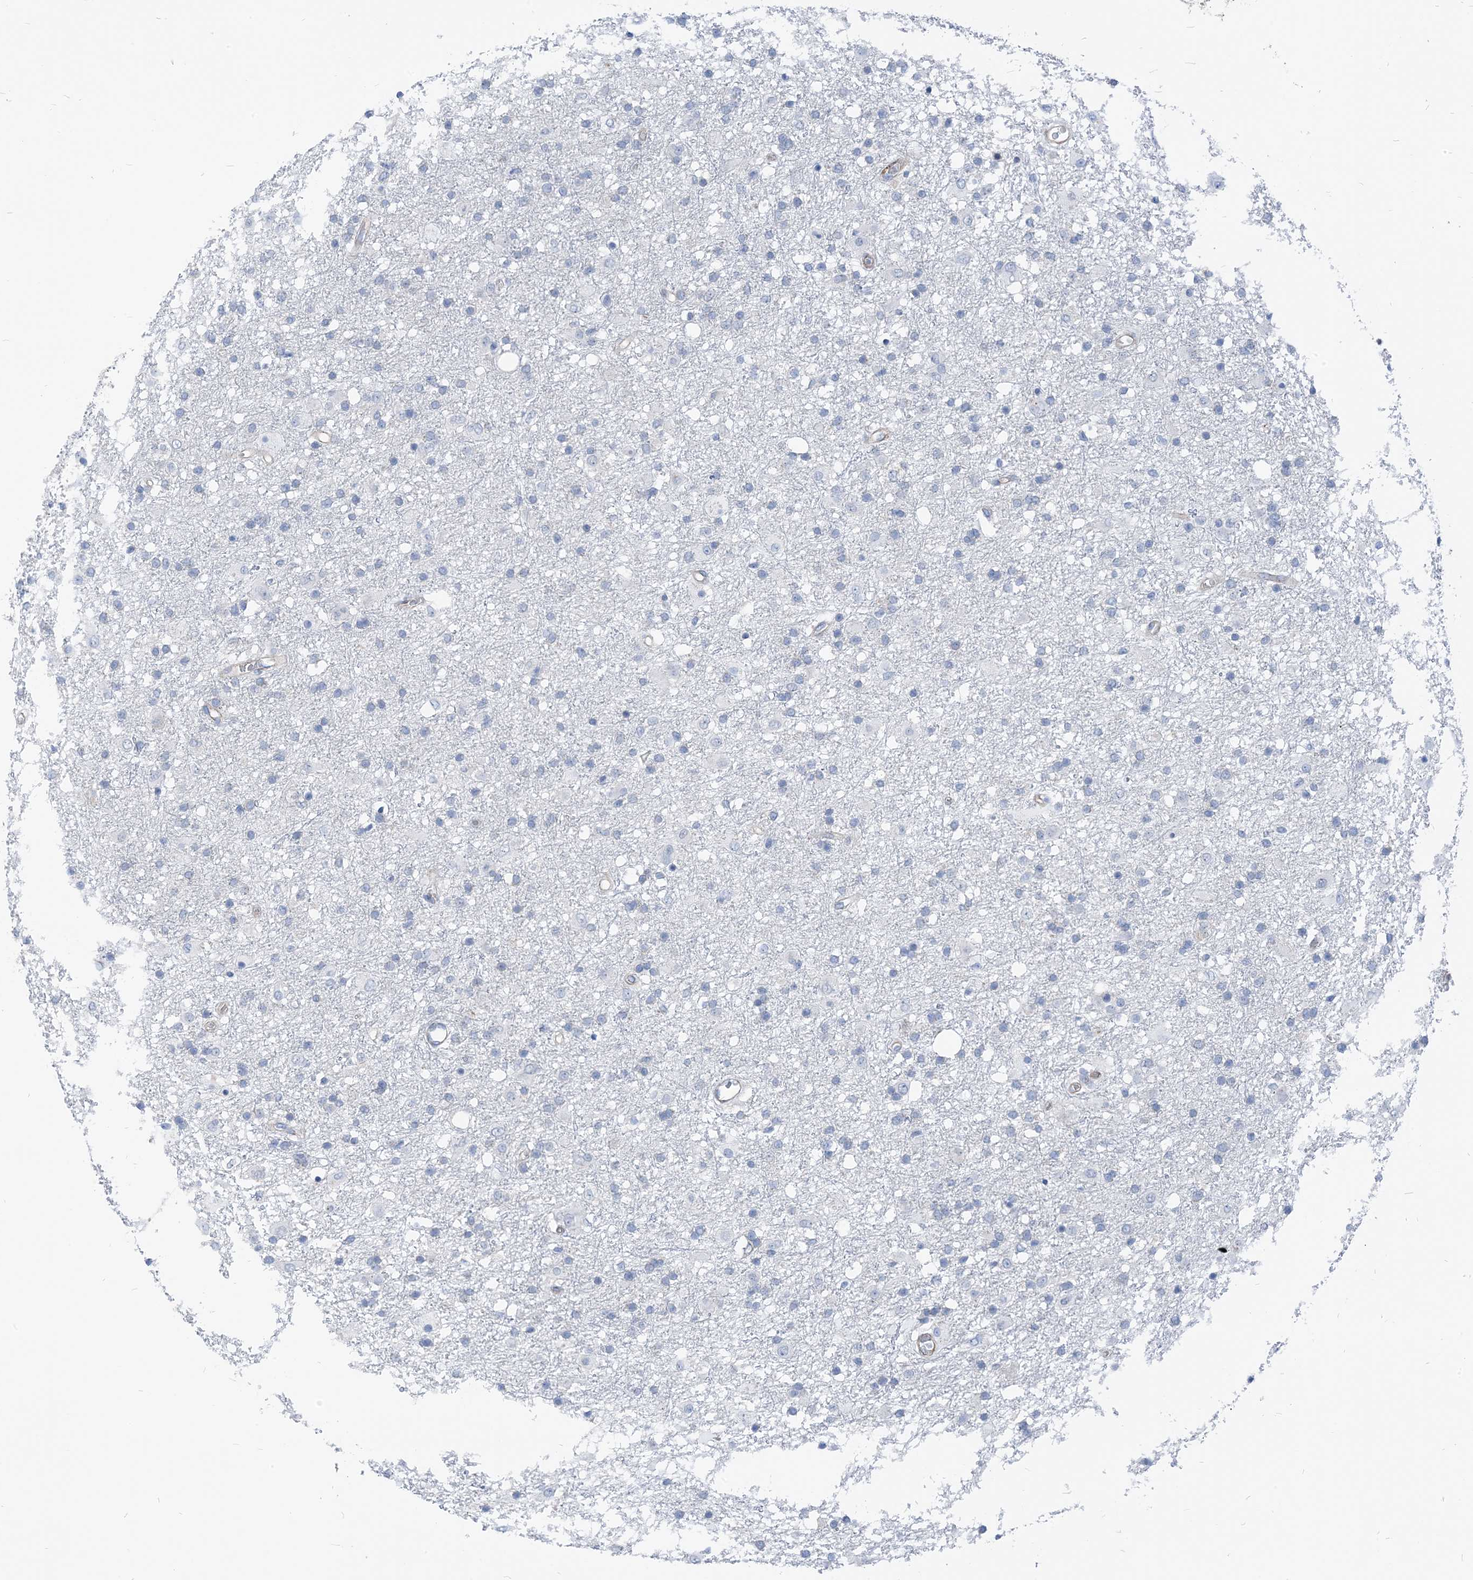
{"staining": {"intensity": "negative", "quantity": "none", "location": "none"}, "tissue": "glioma", "cell_type": "Tumor cells", "image_type": "cancer", "snomed": [{"axis": "morphology", "description": "Glioma, malignant, Low grade"}, {"axis": "topography", "description": "Brain"}], "caption": "Protein analysis of glioma reveals no significant staining in tumor cells. The staining is performed using DAB (3,3'-diaminobenzidine) brown chromogen with nuclei counter-stained in using hematoxylin.", "gene": "PLEKHA3", "patient": {"sex": "male", "age": 65}}